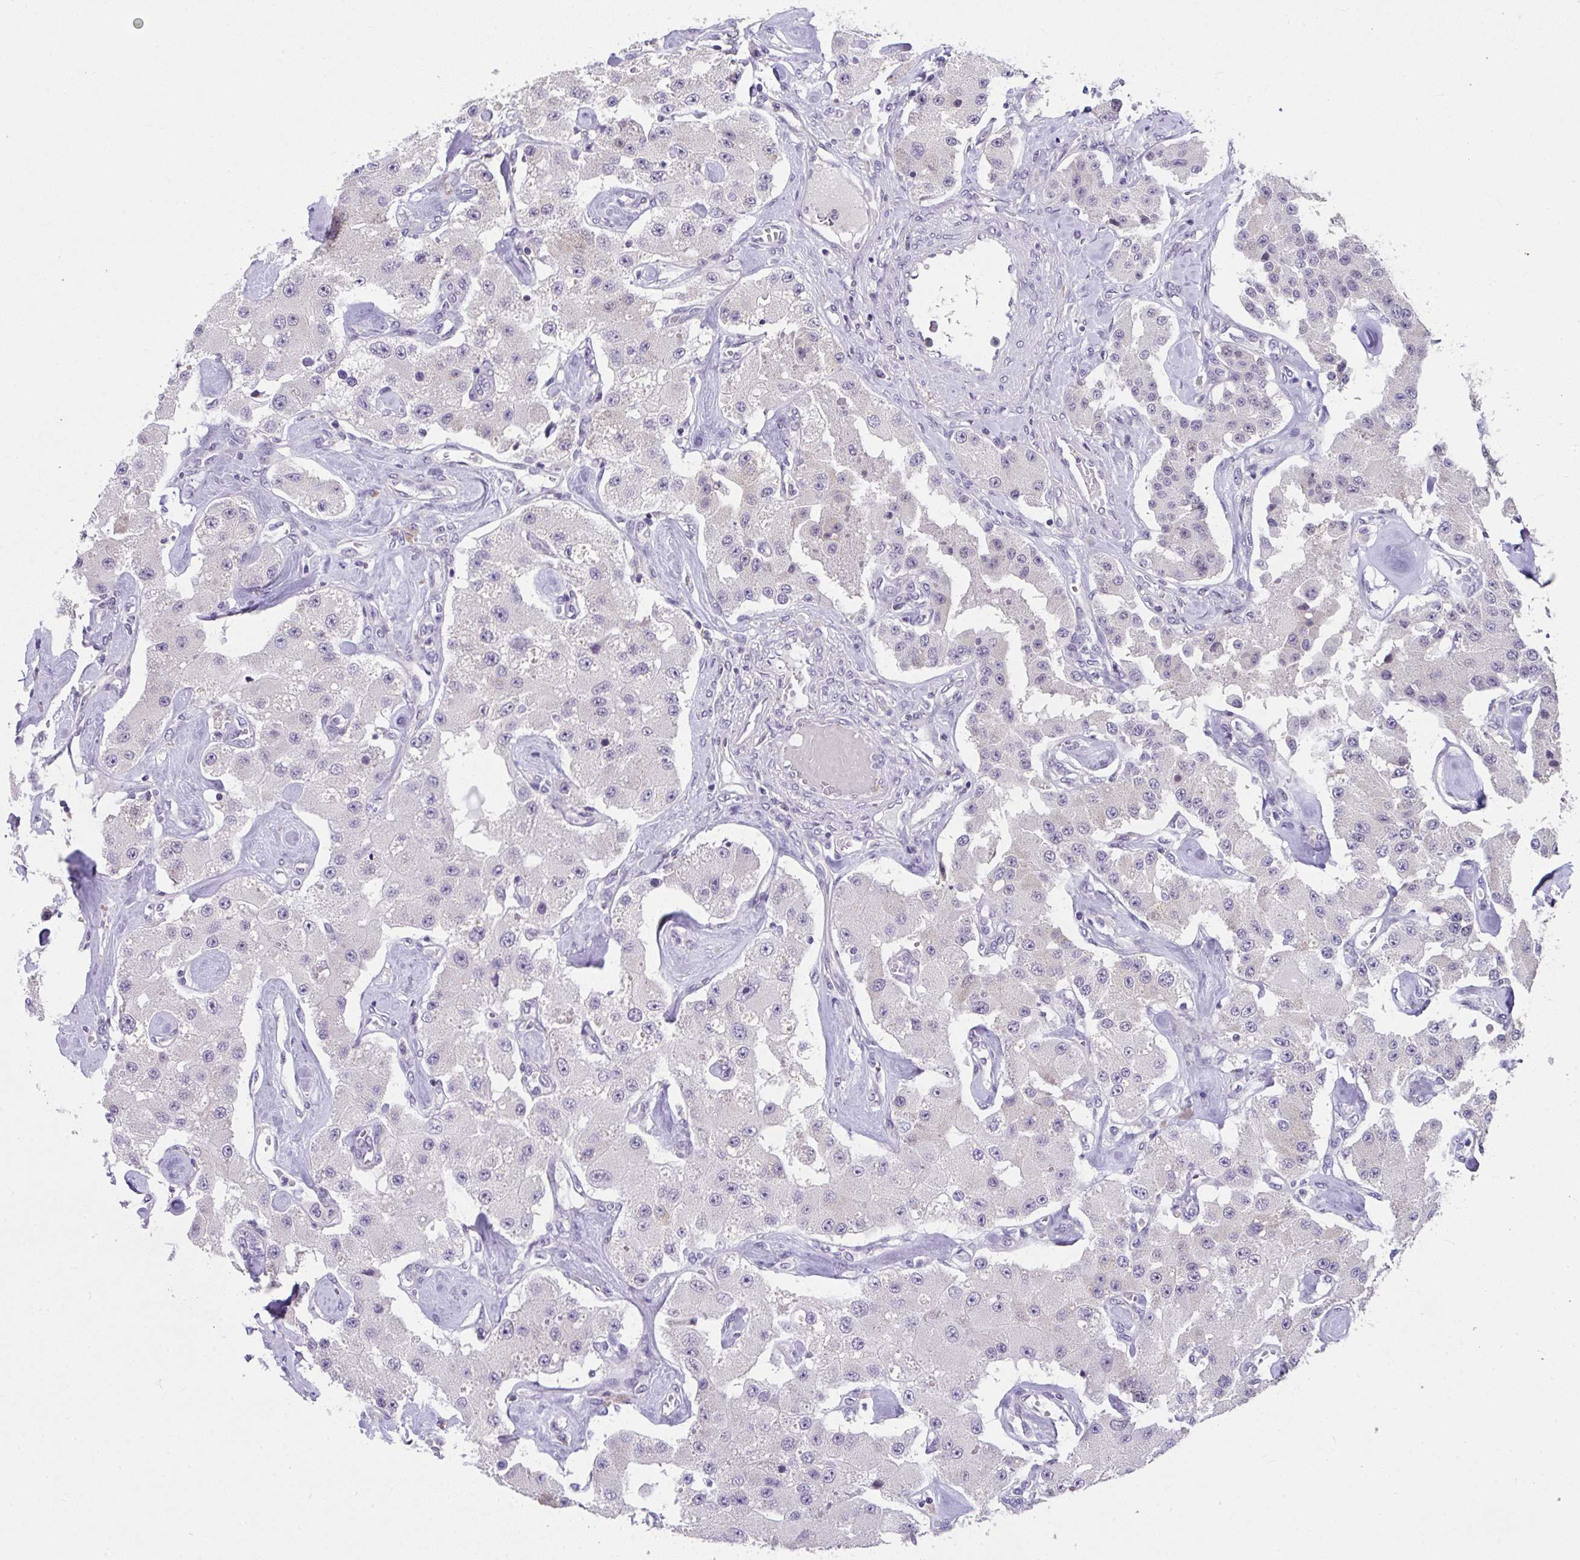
{"staining": {"intensity": "negative", "quantity": "none", "location": "none"}, "tissue": "carcinoid", "cell_type": "Tumor cells", "image_type": "cancer", "snomed": [{"axis": "morphology", "description": "Carcinoid, malignant, NOS"}, {"axis": "topography", "description": "Pancreas"}], "caption": "Immunohistochemical staining of malignant carcinoid demonstrates no significant positivity in tumor cells.", "gene": "GLTPD2", "patient": {"sex": "male", "age": 41}}